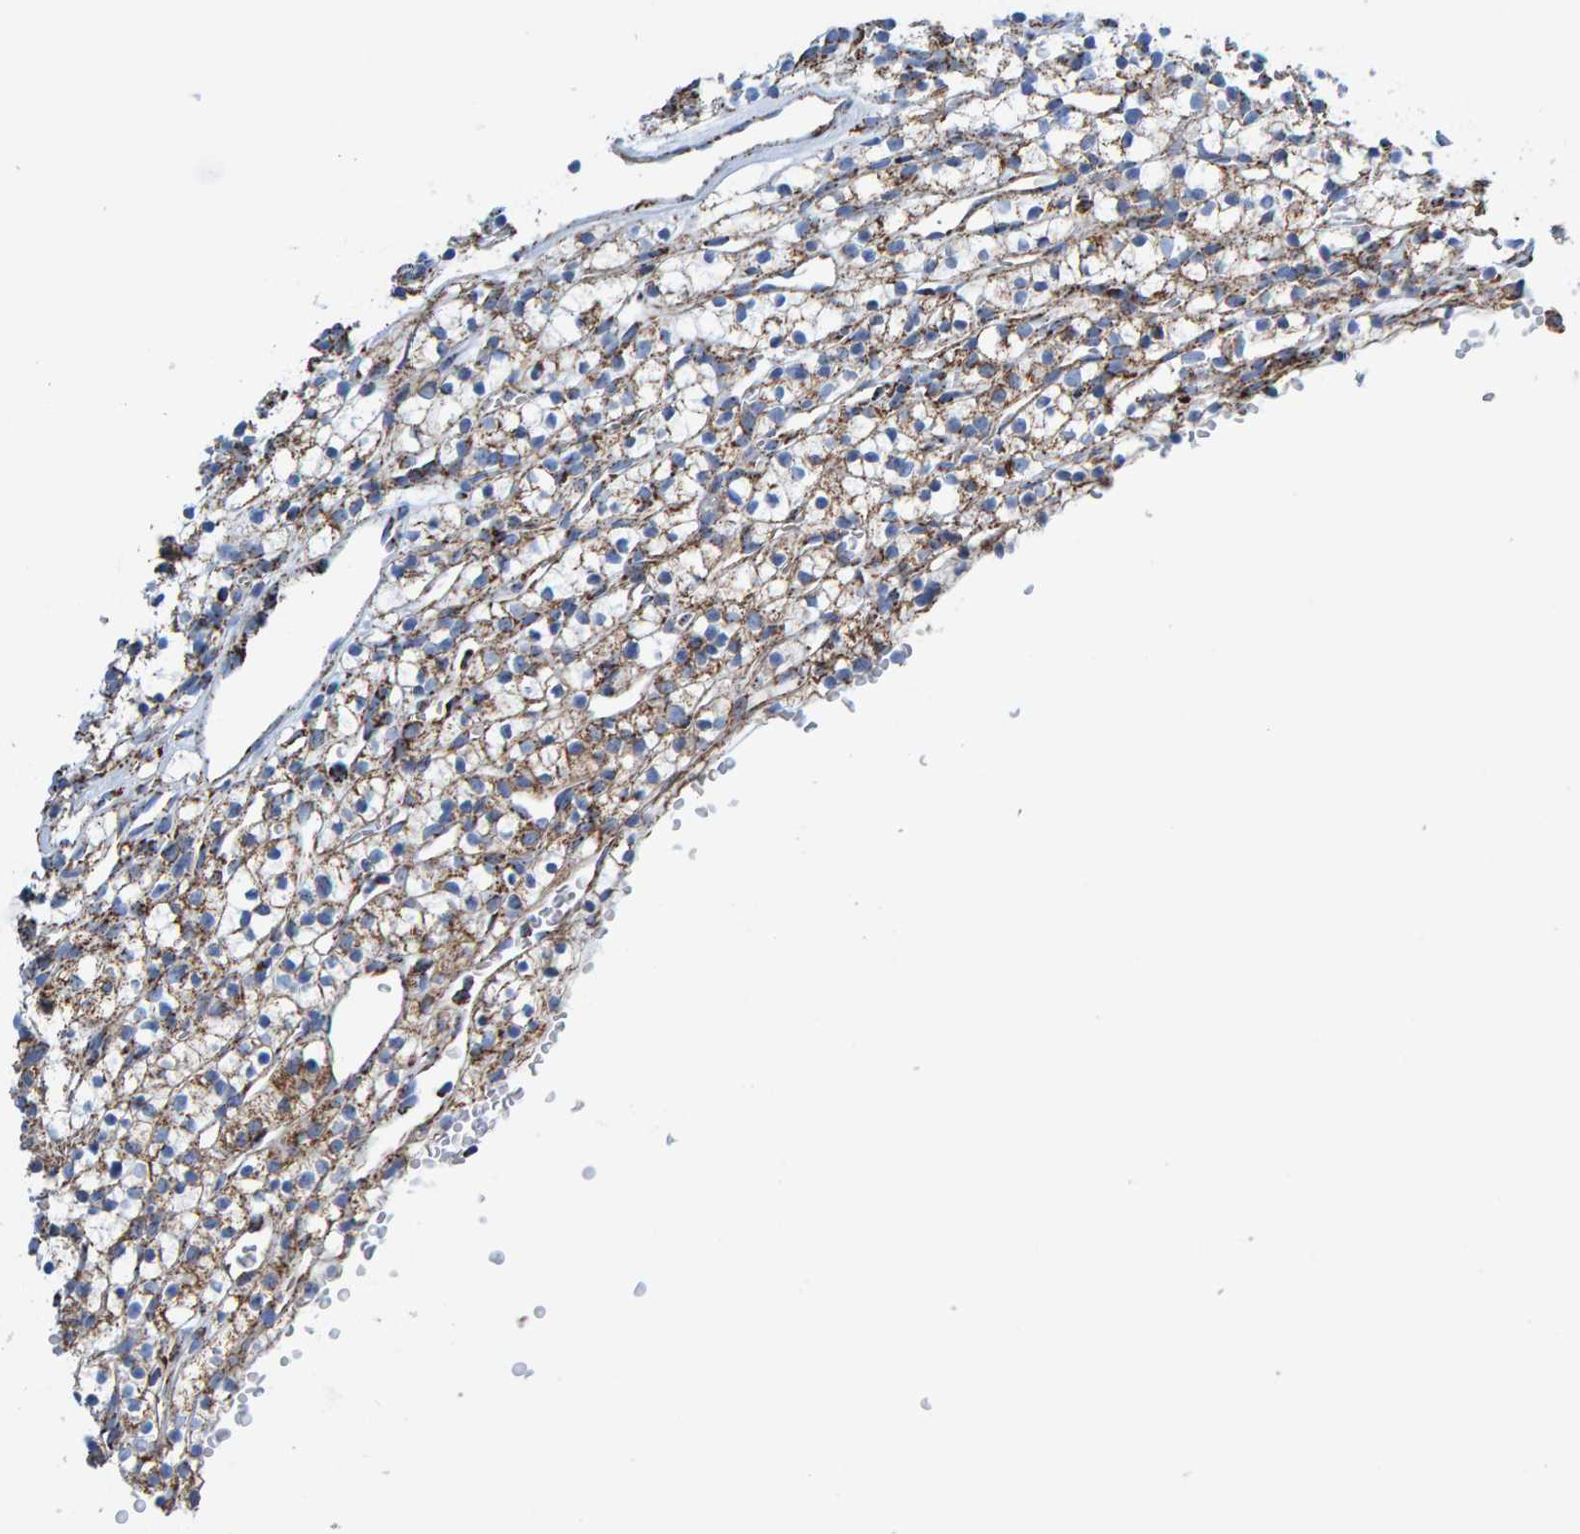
{"staining": {"intensity": "moderate", "quantity": "25%-75%", "location": "cytoplasmic/membranous"}, "tissue": "renal cancer", "cell_type": "Tumor cells", "image_type": "cancer", "snomed": [{"axis": "morphology", "description": "Adenocarcinoma, NOS"}, {"axis": "topography", "description": "Kidney"}], "caption": "This histopathology image exhibits immunohistochemistry staining of human adenocarcinoma (renal), with medium moderate cytoplasmic/membranous expression in about 25%-75% of tumor cells.", "gene": "ENSG00000262660", "patient": {"sex": "female", "age": 57}}